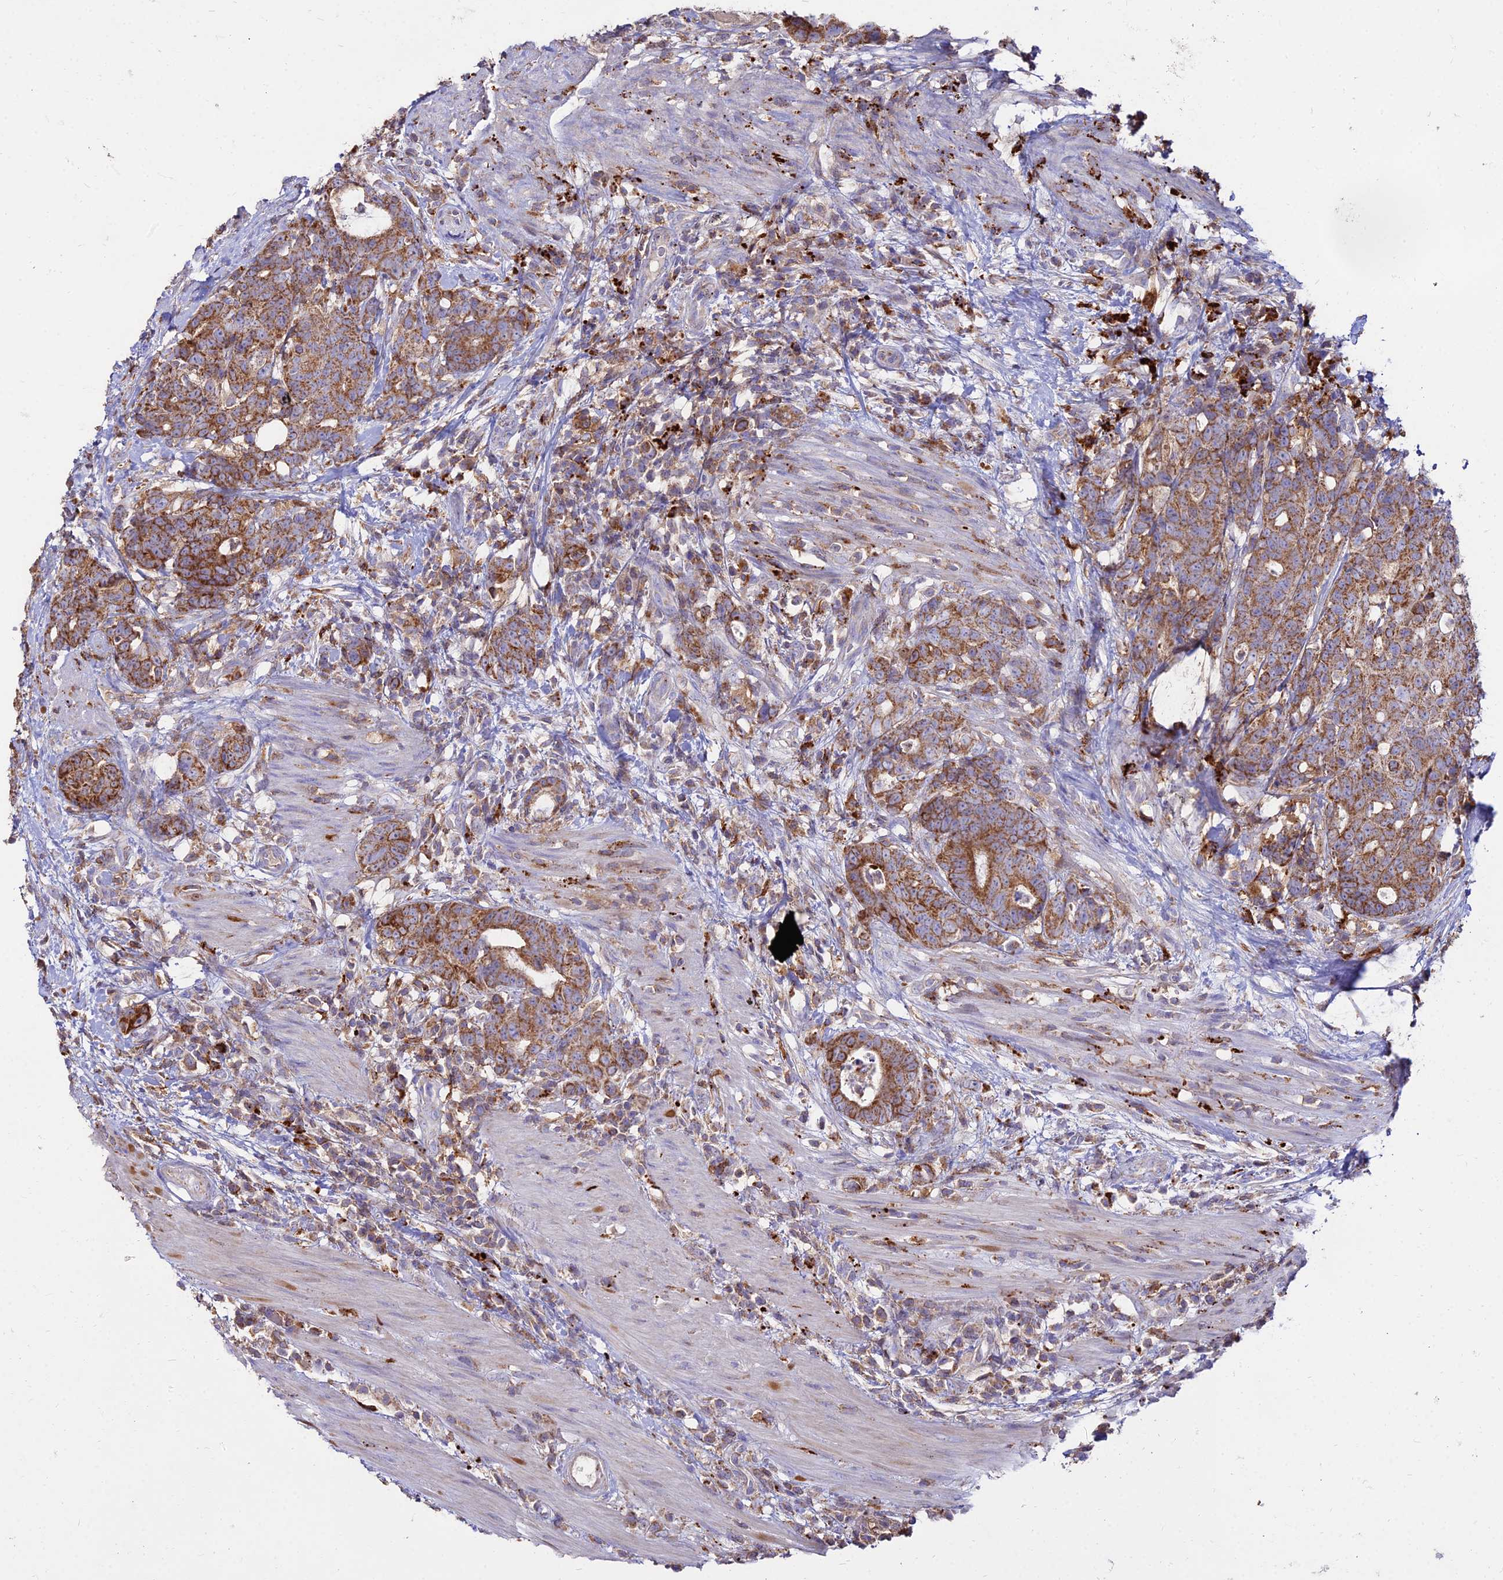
{"staining": {"intensity": "moderate", "quantity": ">75%", "location": "cytoplasmic/membranous"}, "tissue": "colorectal cancer", "cell_type": "Tumor cells", "image_type": "cancer", "snomed": [{"axis": "morphology", "description": "Adenocarcinoma, NOS"}, {"axis": "topography", "description": "Colon"}], "caption": "Moderate cytoplasmic/membranous staining for a protein is present in approximately >75% of tumor cells of colorectal cancer using immunohistochemistry (IHC).", "gene": "PNLIPRP3", "patient": {"sex": "female", "age": 82}}